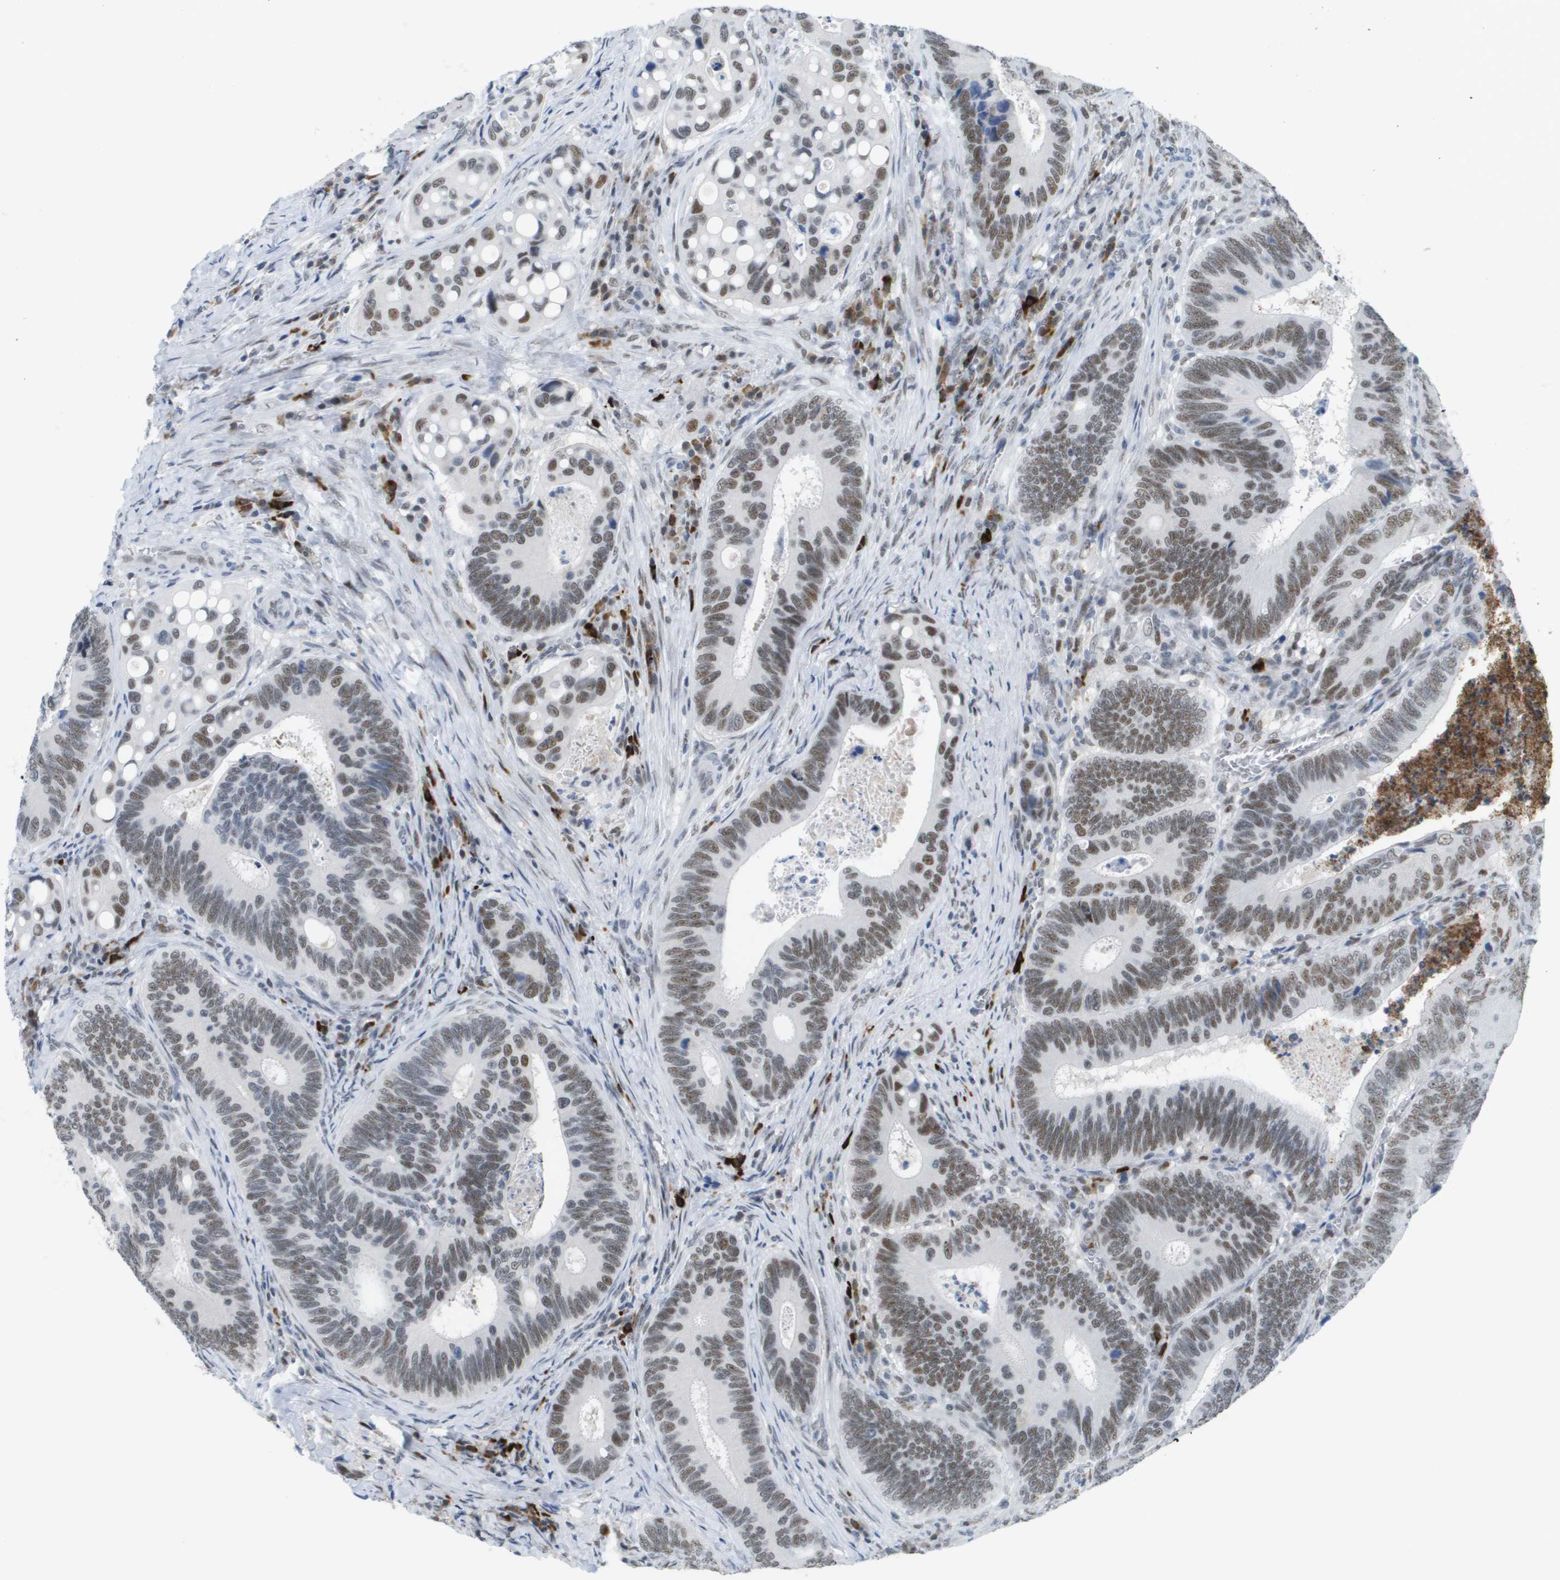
{"staining": {"intensity": "moderate", "quantity": ">75%", "location": "nuclear"}, "tissue": "colorectal cancer", "cell_type": "Tumor cells", "image_type": "cancer", "snomed": [{"axis": "morphology", "description": "Inflammation, NOS"}, {"axis": "morphology", "description": "Adenocarcinoma, NOS"}, {"axis": "topography", "description": "Colon"}], "caption": "Moderate nuclear staining is seen in about >75% of tumor cells in colorectal cancer.", "gene": "TP53RK", "patient": {"sex": "male", "age": 72}}